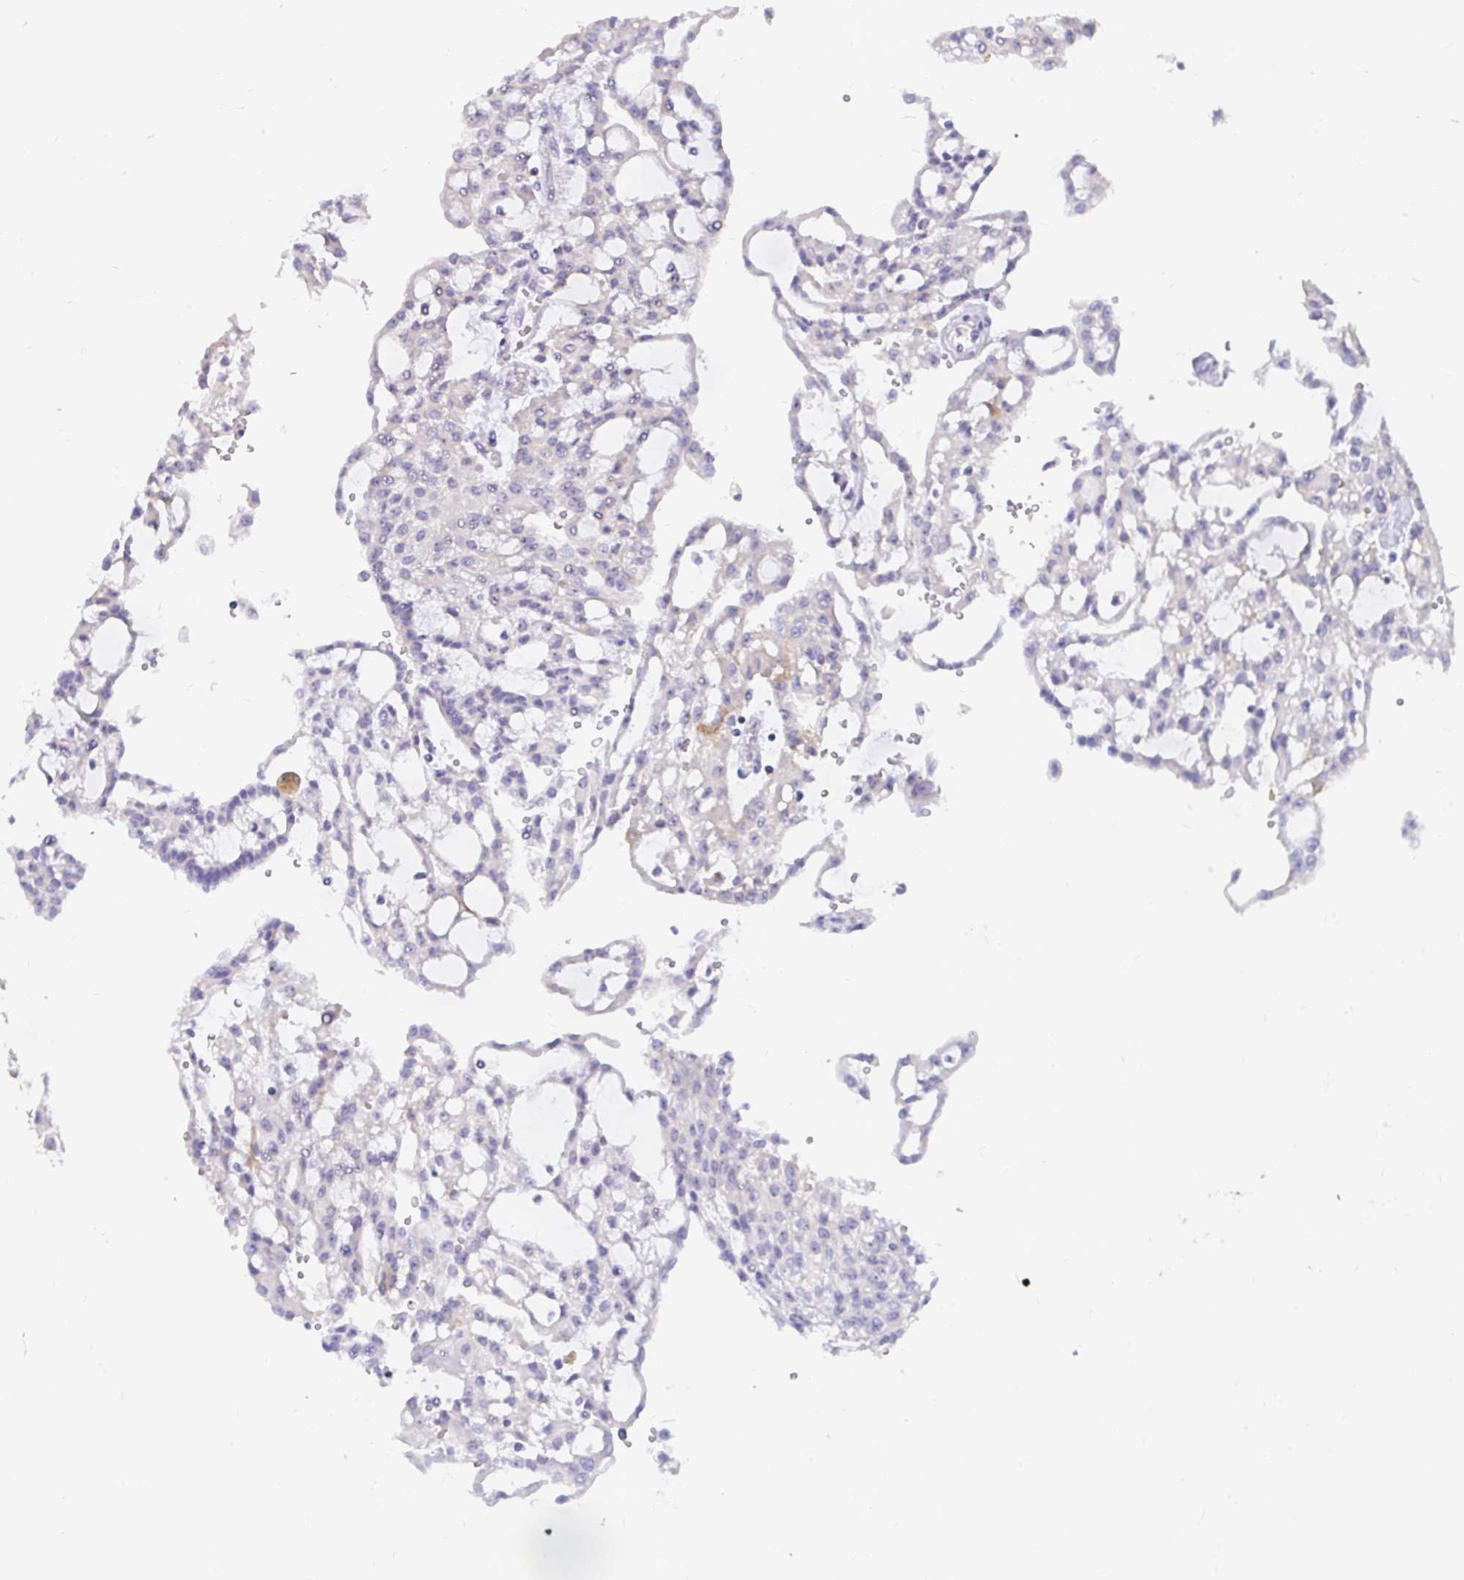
{"staining": {"intensity": "negative", "quantity": "none", "location": "none"}, "tissue": "renal cancer", "cell_type": "Tumor cells", "image_type": "cancer", "snomed": [{"axis": "morphology", "description": "Adenocarcinoma, NOS"}, {"axis": "topography", "description": "Kidney"}], "caption": "The photomicrograph shows no staining of tumor cells in renal cancer (adenocarcinoma).", "gene": "LRRC26", "patient": {"sex": "male", "age": 63}}